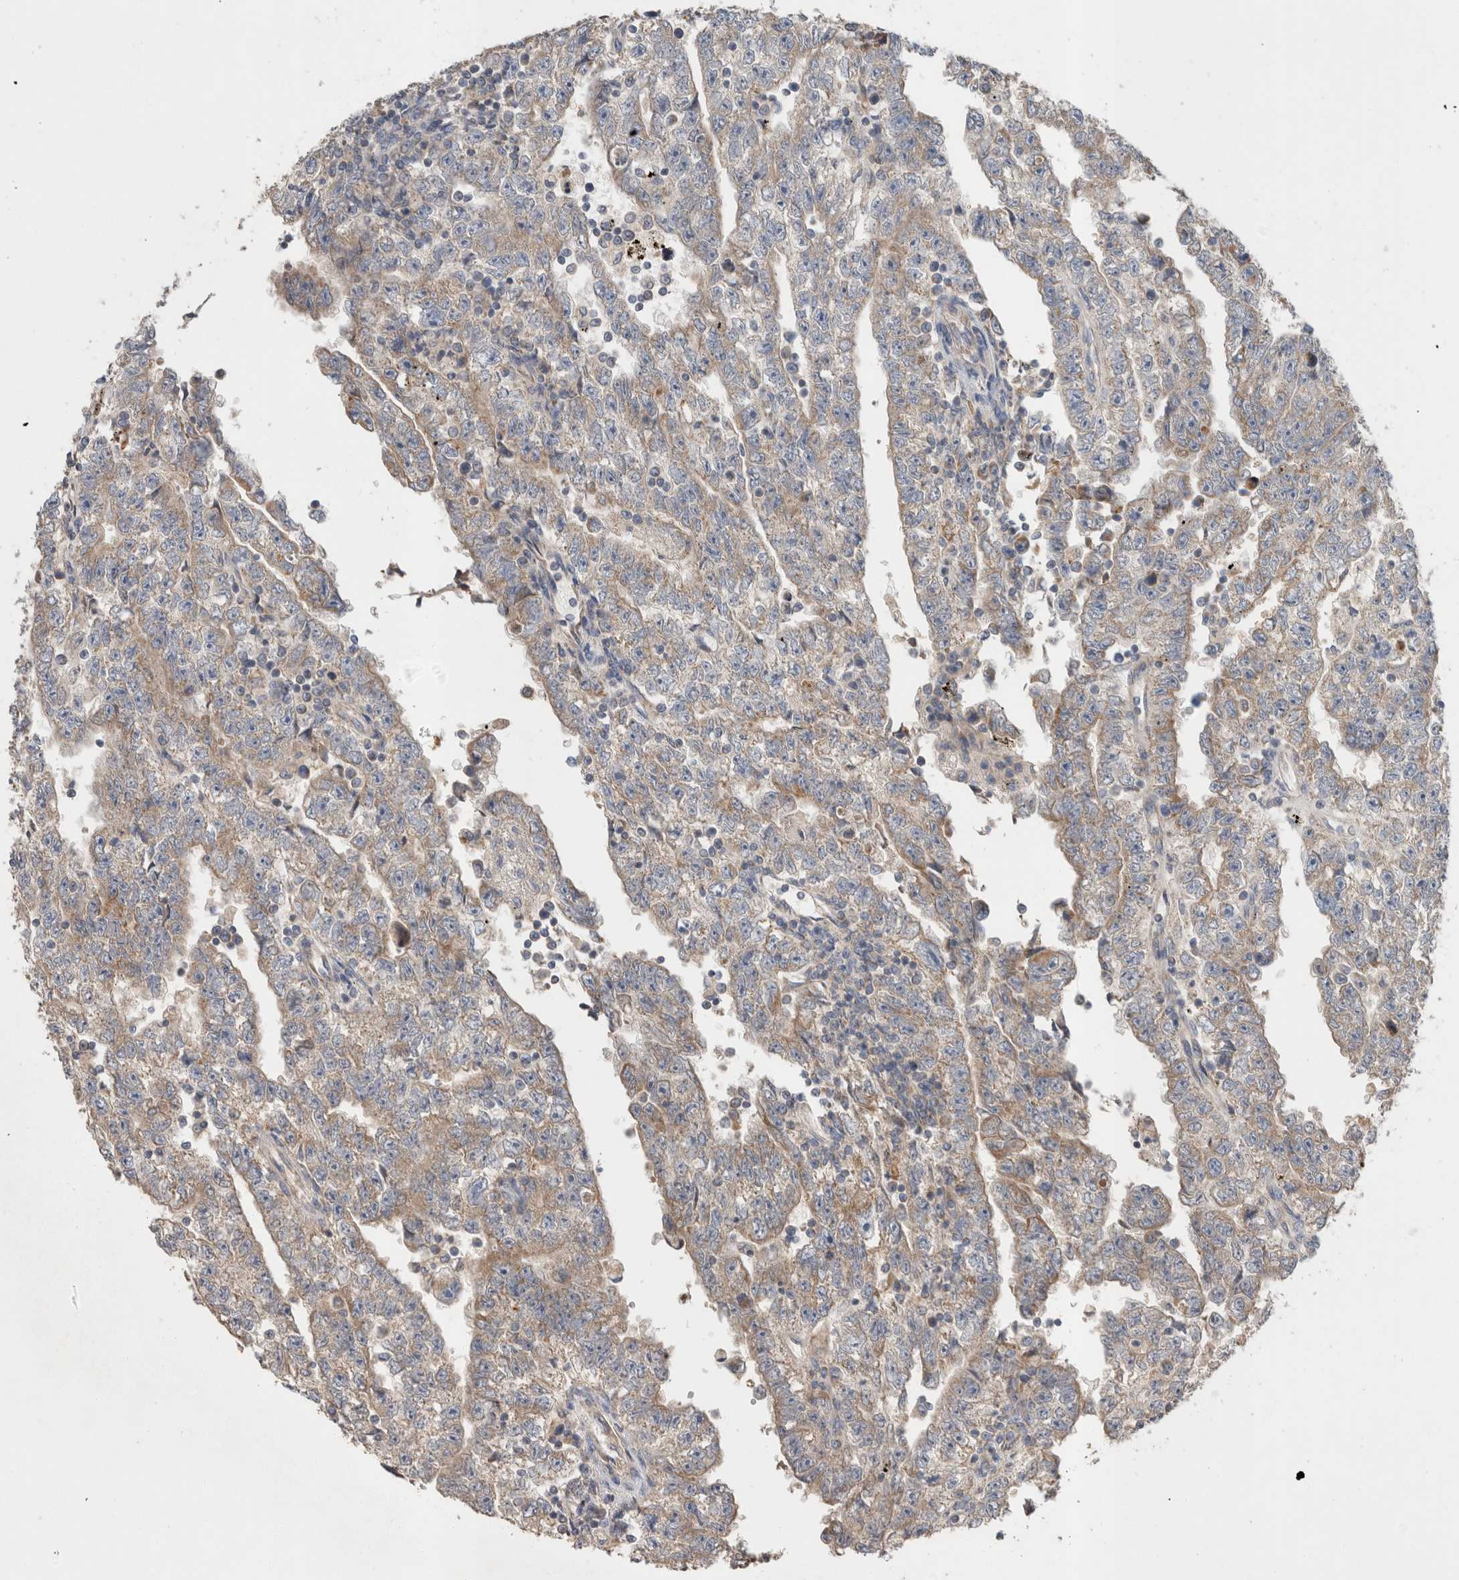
{"staining": {"intensity": "weak", "quantity": "25%-75%", "location": "cytoplasmic/membranous"}, "tissue": "testis cancer", "cell_type": "Tumor cells", "image_type": "cancer", "snomed": [{"axis": "morphology", "description": "Carcinoma, Embryonal, NOS"}, {"axis": "topography", "description": "Testis"}], "caption": "Tumor cells demonstrate weak cytoplasmic/membranous positivity in approximately 25%-75% of cells in testis embryonal carcinoma.", "gene": "IARS2", "patient": {"sex": "male", "age": 25}}